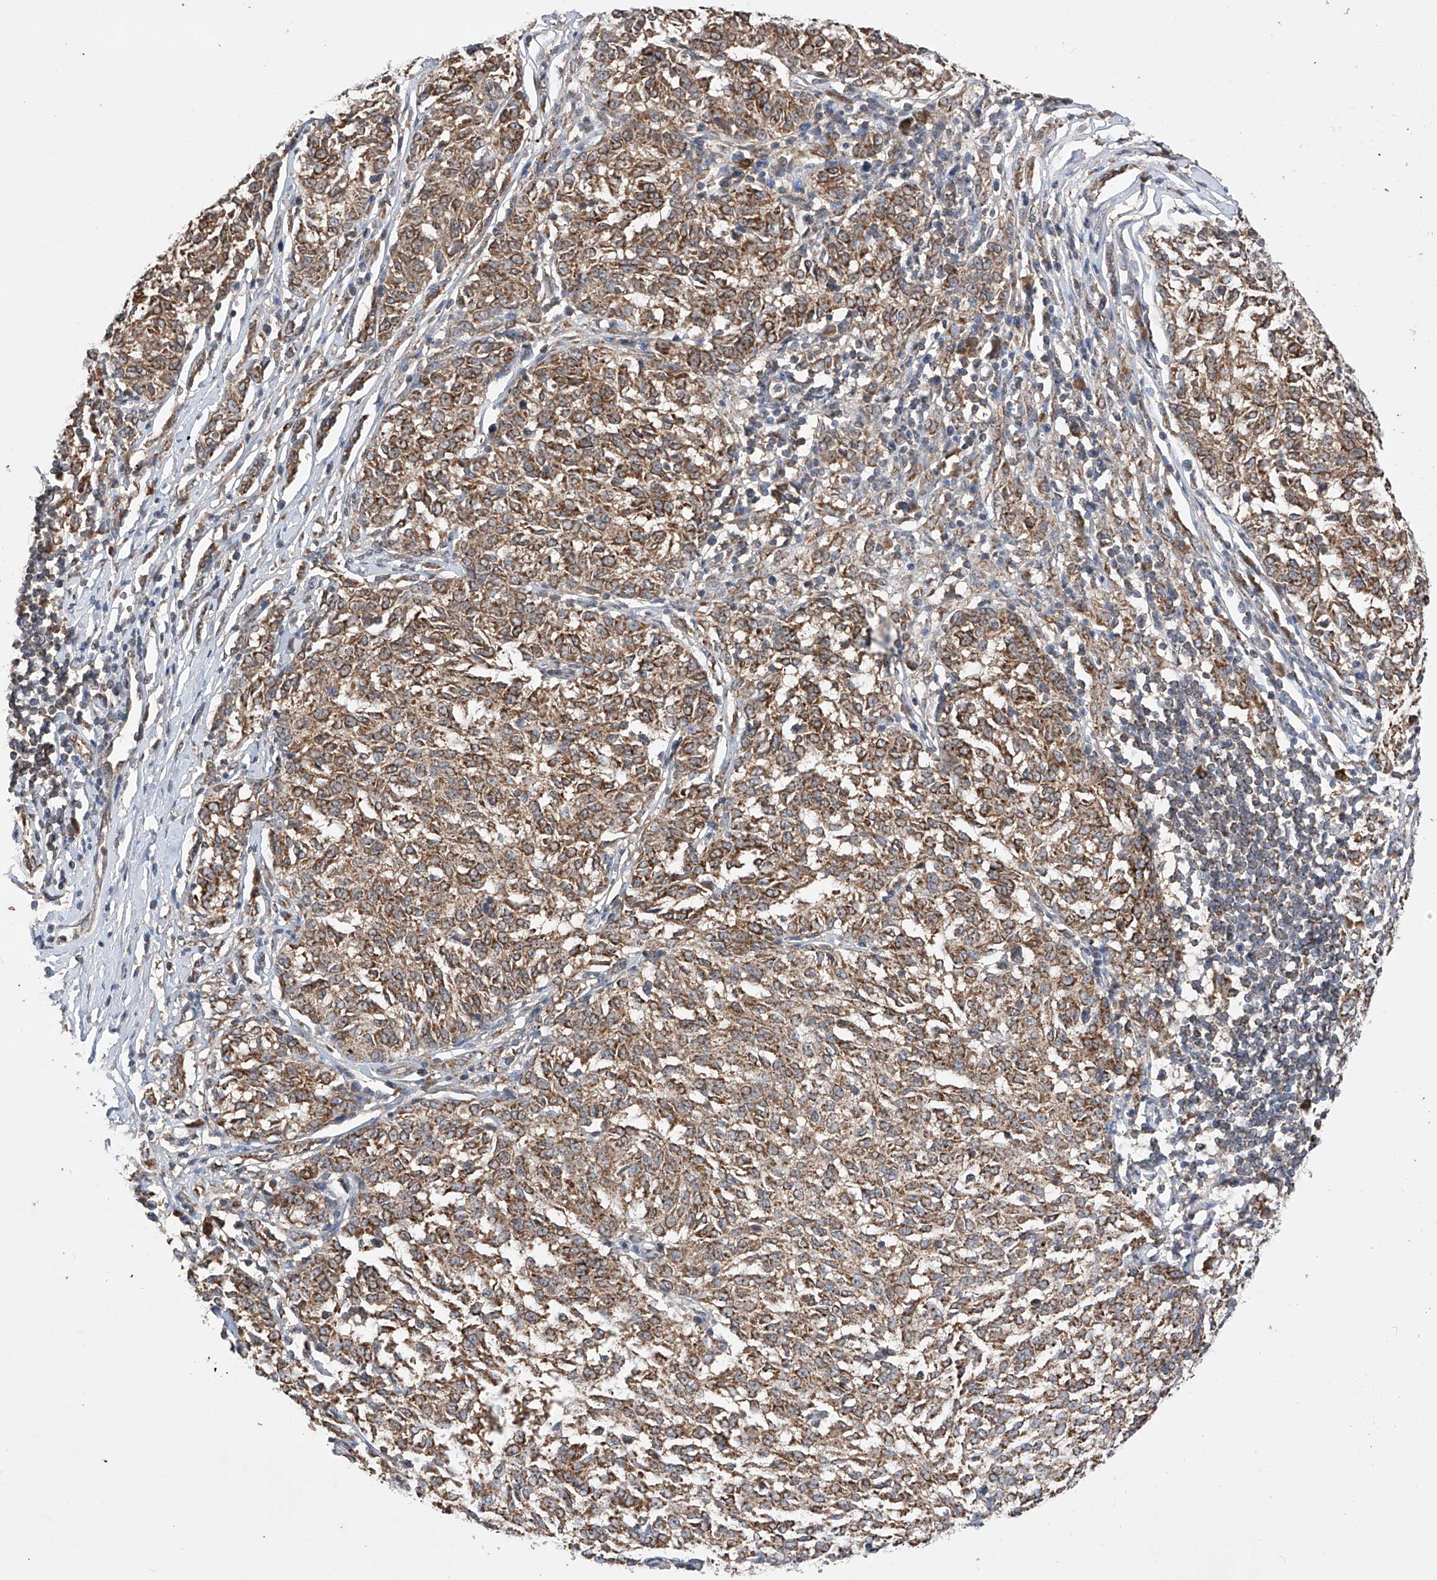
{"staining": {"intensity": "moderate", "quantity": ">75%", "location": "cytoplasmic/membranous"}, "tissue": "melanoma", "cell_type": "Tumor cells", "image_type": "cancer", "snomed": [{"axis": "morphology", "description": "Malignant melanoma, NOS"}, {"axis": "topography", "description": "Skin"}], "caption": "Immunohistochemical staining of melanoma demonstrates moderate cytoplasmic/membranous protein positivity in about >75% of tumor cells. (IHC, brightfield microscopy, high magnification).", "gene": "SDHAF4", "patient": {"sex": "female", "age": 72}}